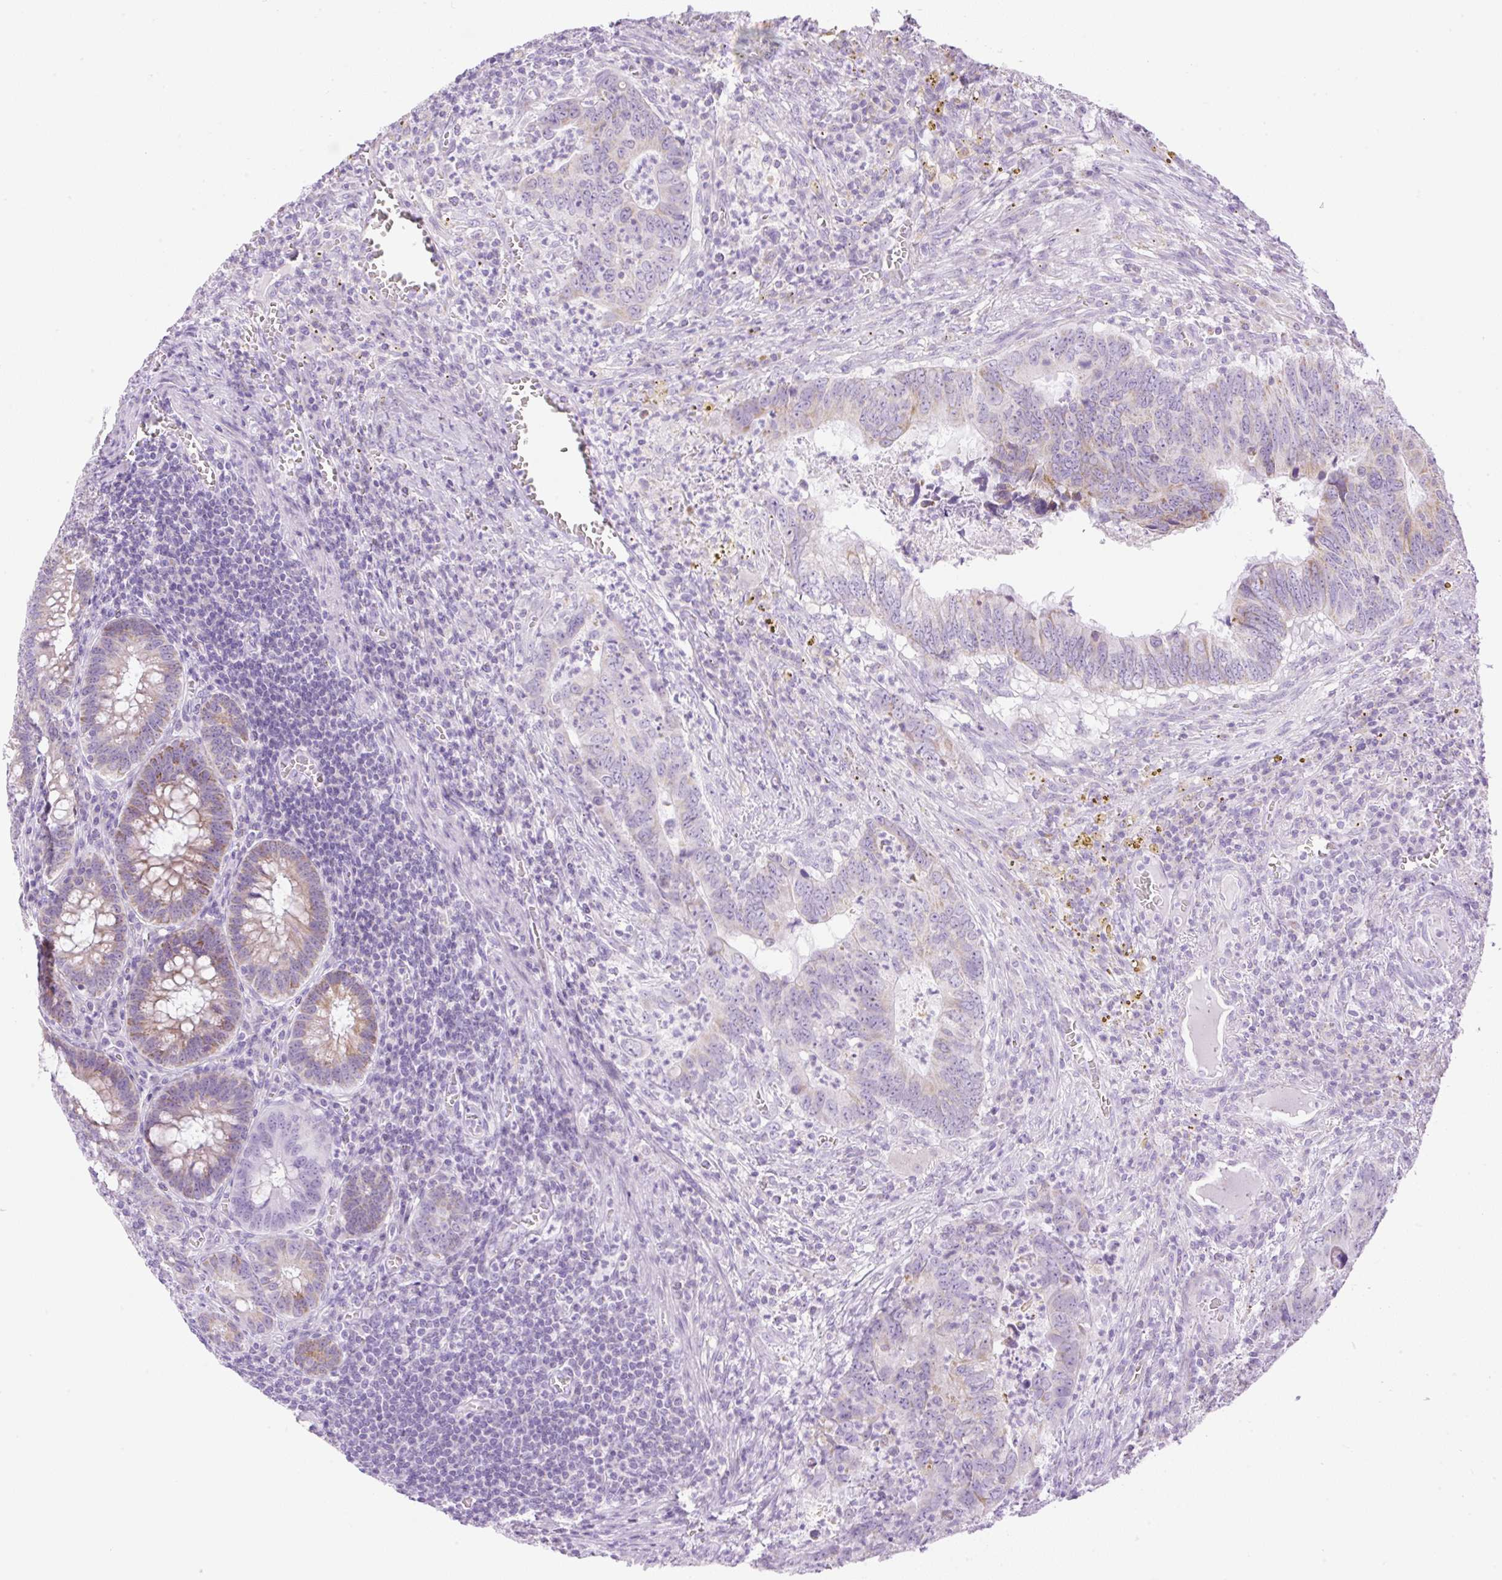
{"staining": {"intensity": "weak", "quantity": "25%-75%", "location": "cytoplasmic/membranous"}, "tissue": "colorectal cancer", "cell_type": "Tumor cells", "image_type": "cancer", "snomed": [{"axis": "morphology", "description": "Adenocarcinoma, NOS"}, {"axis": "topography", "description": "Colon"}], "caption": "Immunohistochemical staining of human colorectal adenocarcinoma displays low levels of weak cytoplasmic/membranous protein expression in about 25%-75% of tumor cells.", "gene": "SPRR4", "patient": {"sex": "male", "age": 86}}